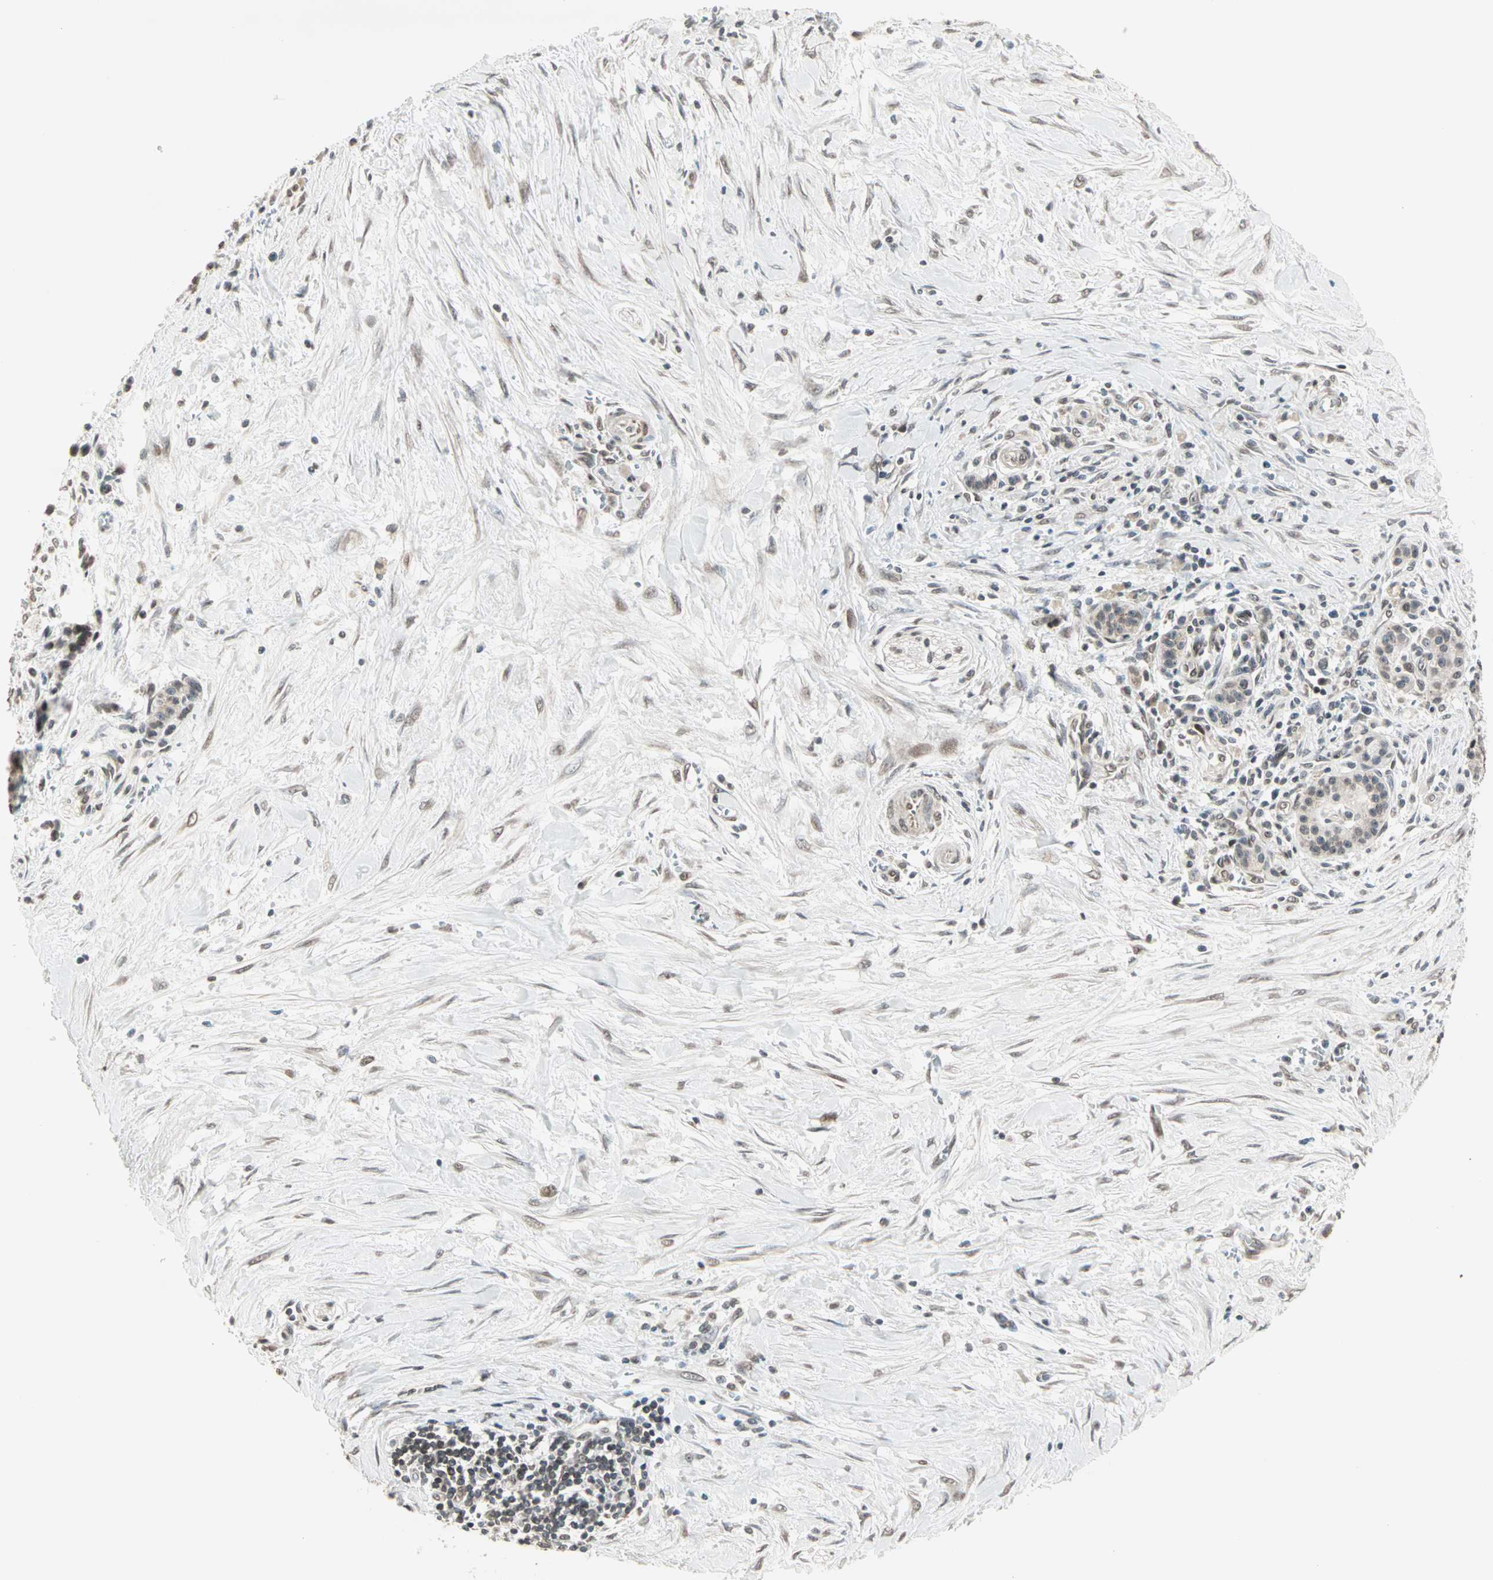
{"staining": {"intensity": "weak", "quantity": "25%-75%", "location": "nuclear"}, "tissue": "pancreatic cancer", "cell_type": "Tumor cells", "image_type": "cancer", "snomed": [{"axis": "morphology", "description": "Adenocarcinoma, NOS"}, {"axis": "topography", "description": "Pancreas"}], "caption": "The micrograph demonstrates a brown stain indicating the presence of a protein in the nuclear of tumor cells in pancreatic adenocarcinoma.", "gene": "CBLC", "patient": {"sex": "male", "age": 59}}